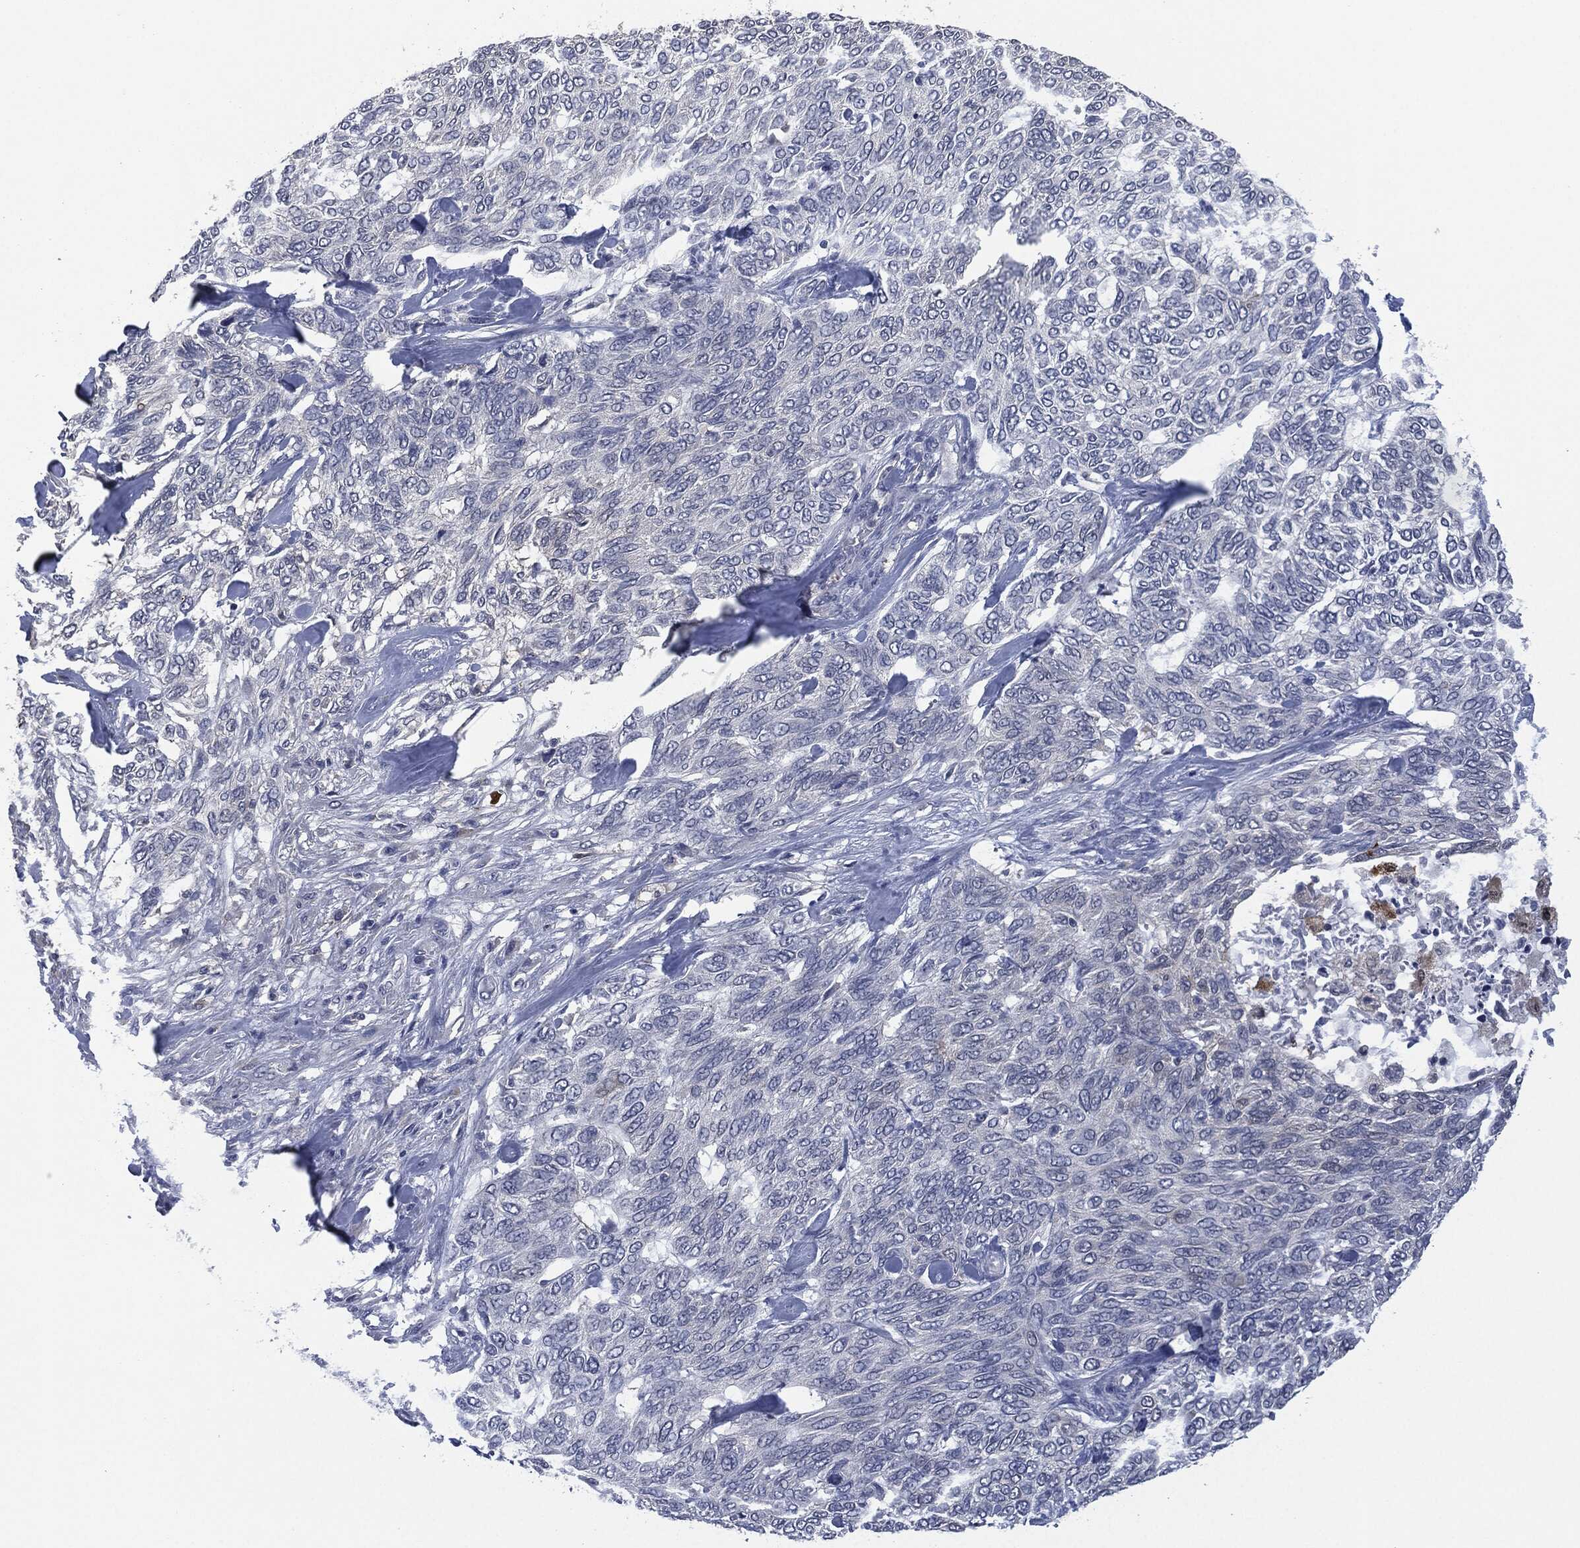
{"staining": {"intensity": "negative", "quantity": "none", "location": "none"}, "tissue": "skin cancer", "cell_type": "Tumor cells", "image_type": "cancer", "snomed": [{"axis": "morphology", "description": "Basal cell carcinoma"}, {"axis": "topography", "description": "Skin"}], "caption": "Human skin basal cell carcinoma stained for a protein using IHC reveals no positivity in tumor cells.", "gene": "IL1RN", "patient": {"sex": "female", "age": 65}}